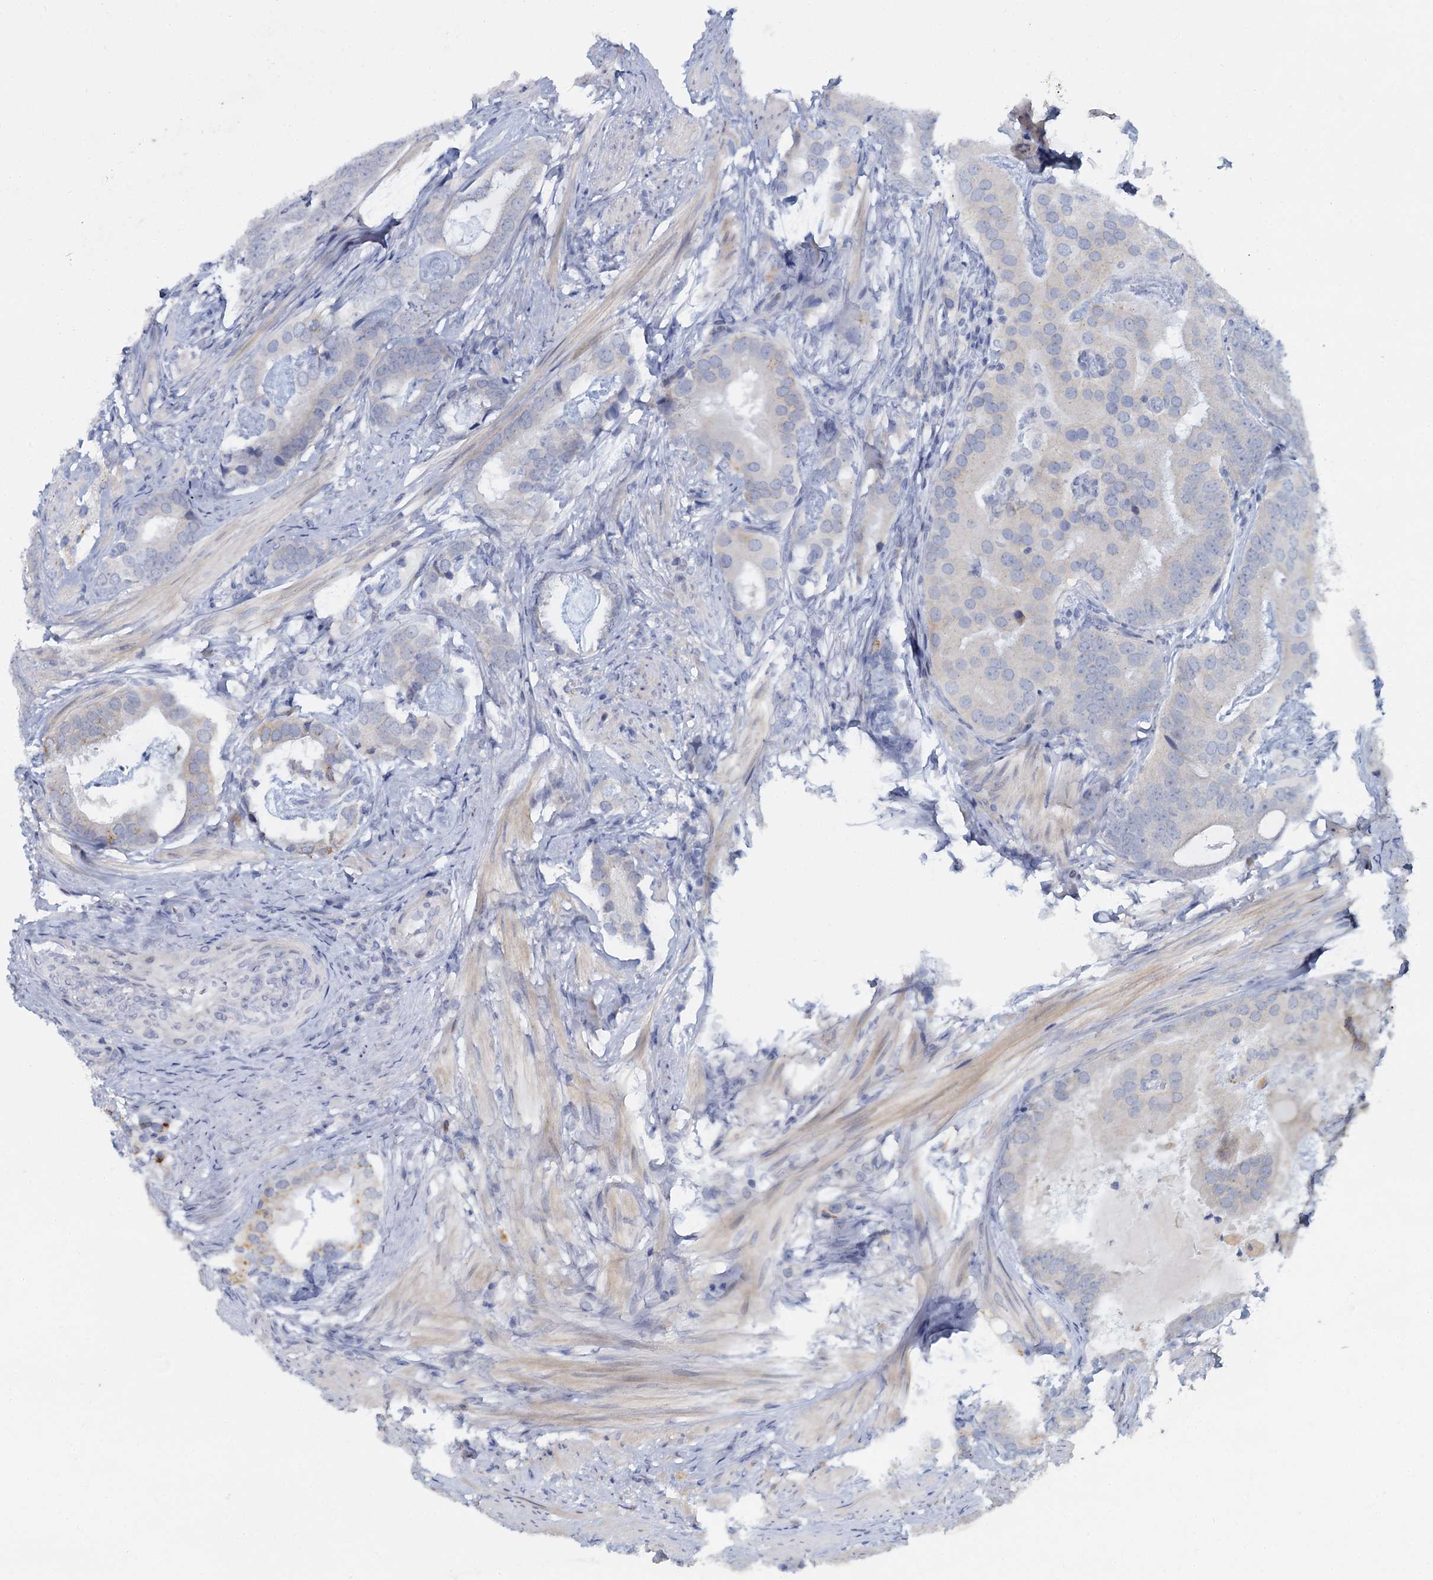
{"staining": {"intensity": "negative", "quantity": "none", "location": "none"}, "tissue": "prostate cancer", "cell_type": "Tumor cells", "image_type": "cancer", "snomed": [{"axis": "morphology", "description": "Adenocarcinoma, Low grade"}, {"axis": "topography", "description": "Prostate"}], "caption": "An immunohistochemistry photomicrograph of prostate cancer (low-grade adenocarcinoma) is shown. There is no staining in tumor cells of prostate cancer (low-grade adenocarcinoma).", "gene": "ACRBP", "patient": {"sex": "male", "age": 71}}